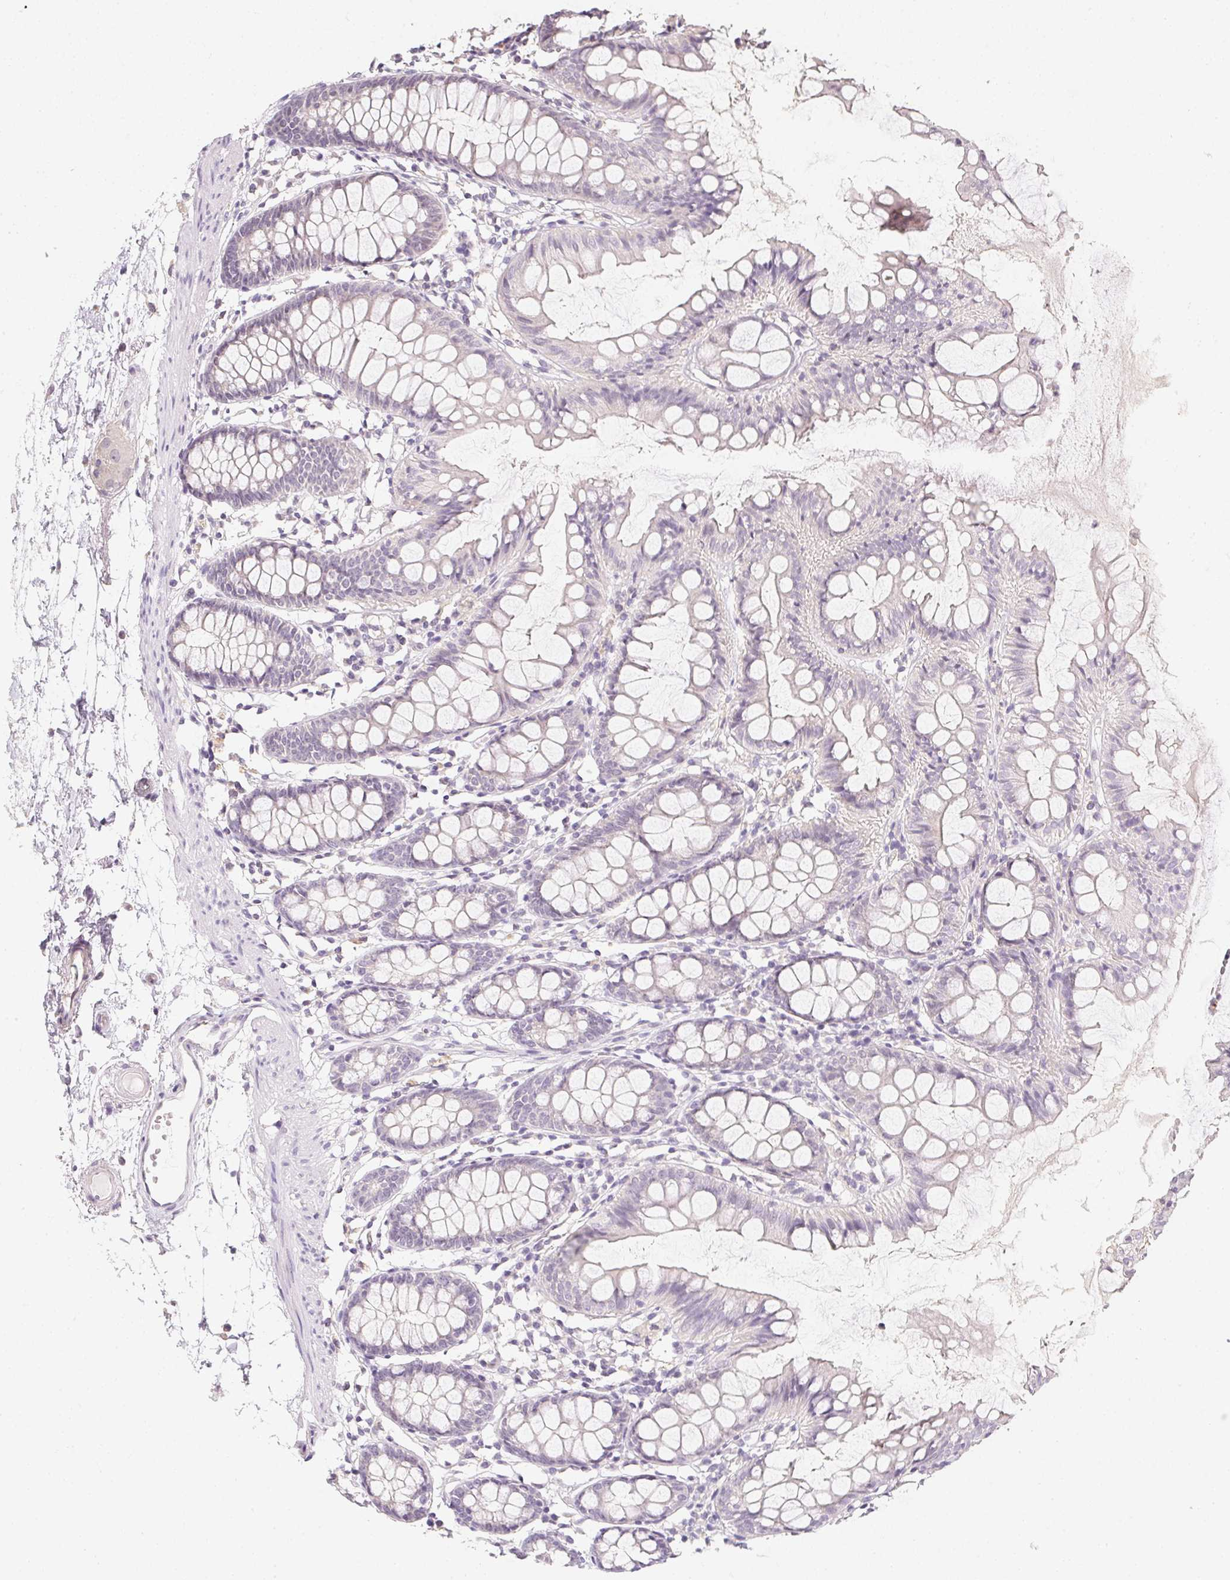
{"staining": {"intensity": "negative", "quantity": "none", "location": "none"}, "tissue": "colon", "cell_type": "Endothelial cells", "image_type": "normal", "snomed": [{"axis": "morphology", "description": "Normal tissue, NOS"}, {"axis": "topography", "description": "Colon"}], "caption": "This is a micrograph of immunohistochemistry staining of benign colon, which shows no positivity in endothelial cells.", "gene": "ZBBX", "patient": {"sex": "female", "age": 84}}